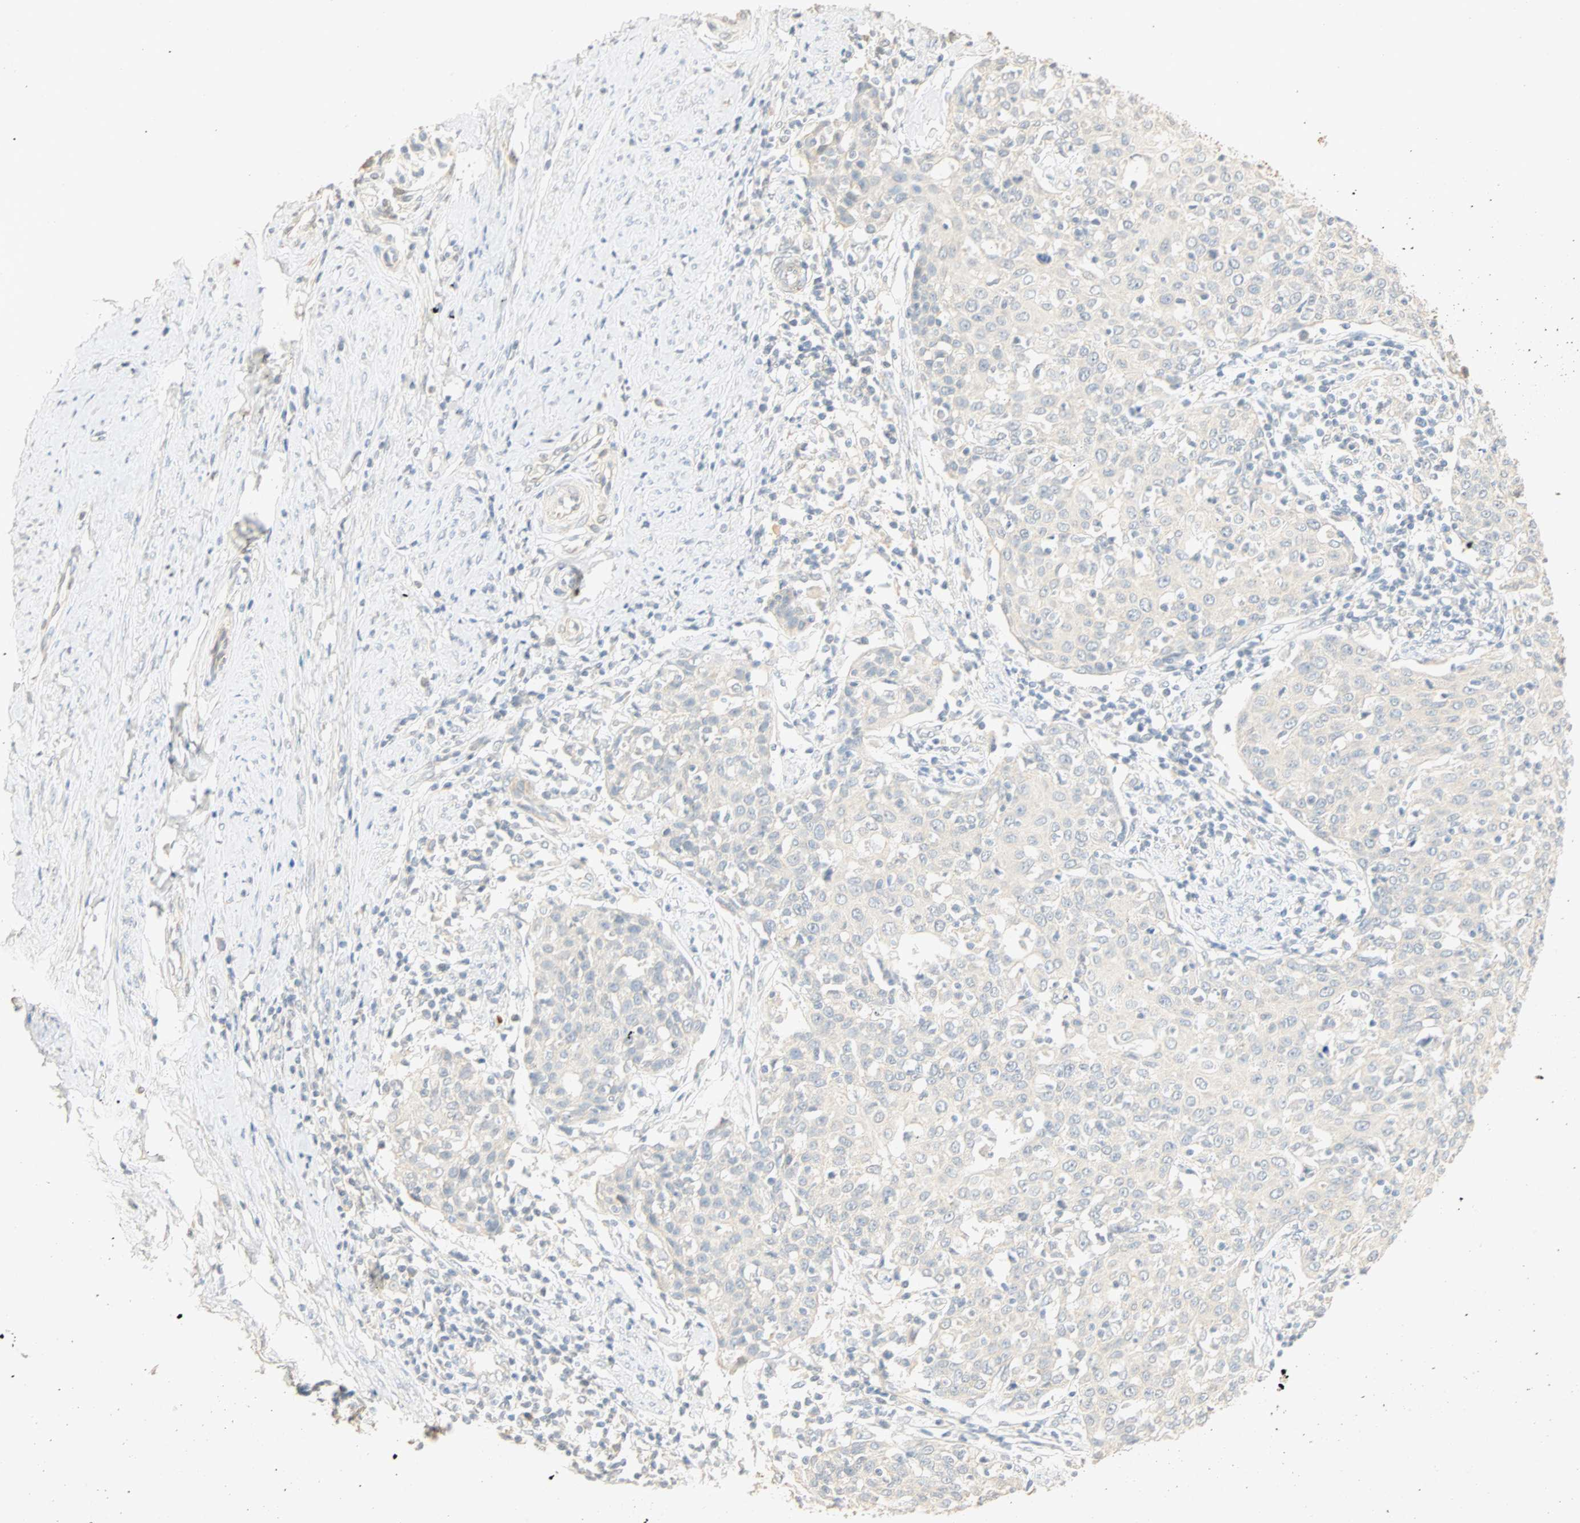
{"staining": {"intensity": "negative", "quantity": "none", "location": "none"}, "tissue": "cervical cancer", "cell_type": "Tumor cells", "image_type": "cancer", "snomed": [{"axis": "morphology", "description": "Squamous cell carcinoma, NOS"}, {"axis": "topography", "description": "Cervix"}], "caption": "DAB immunohistochemical staining of cervical cancer (squamous cell carcinoma) exhibits no significant expression in tumor cells.", "gene": "SELENBP1", "patient": {"sex": "female", "age": 38}}